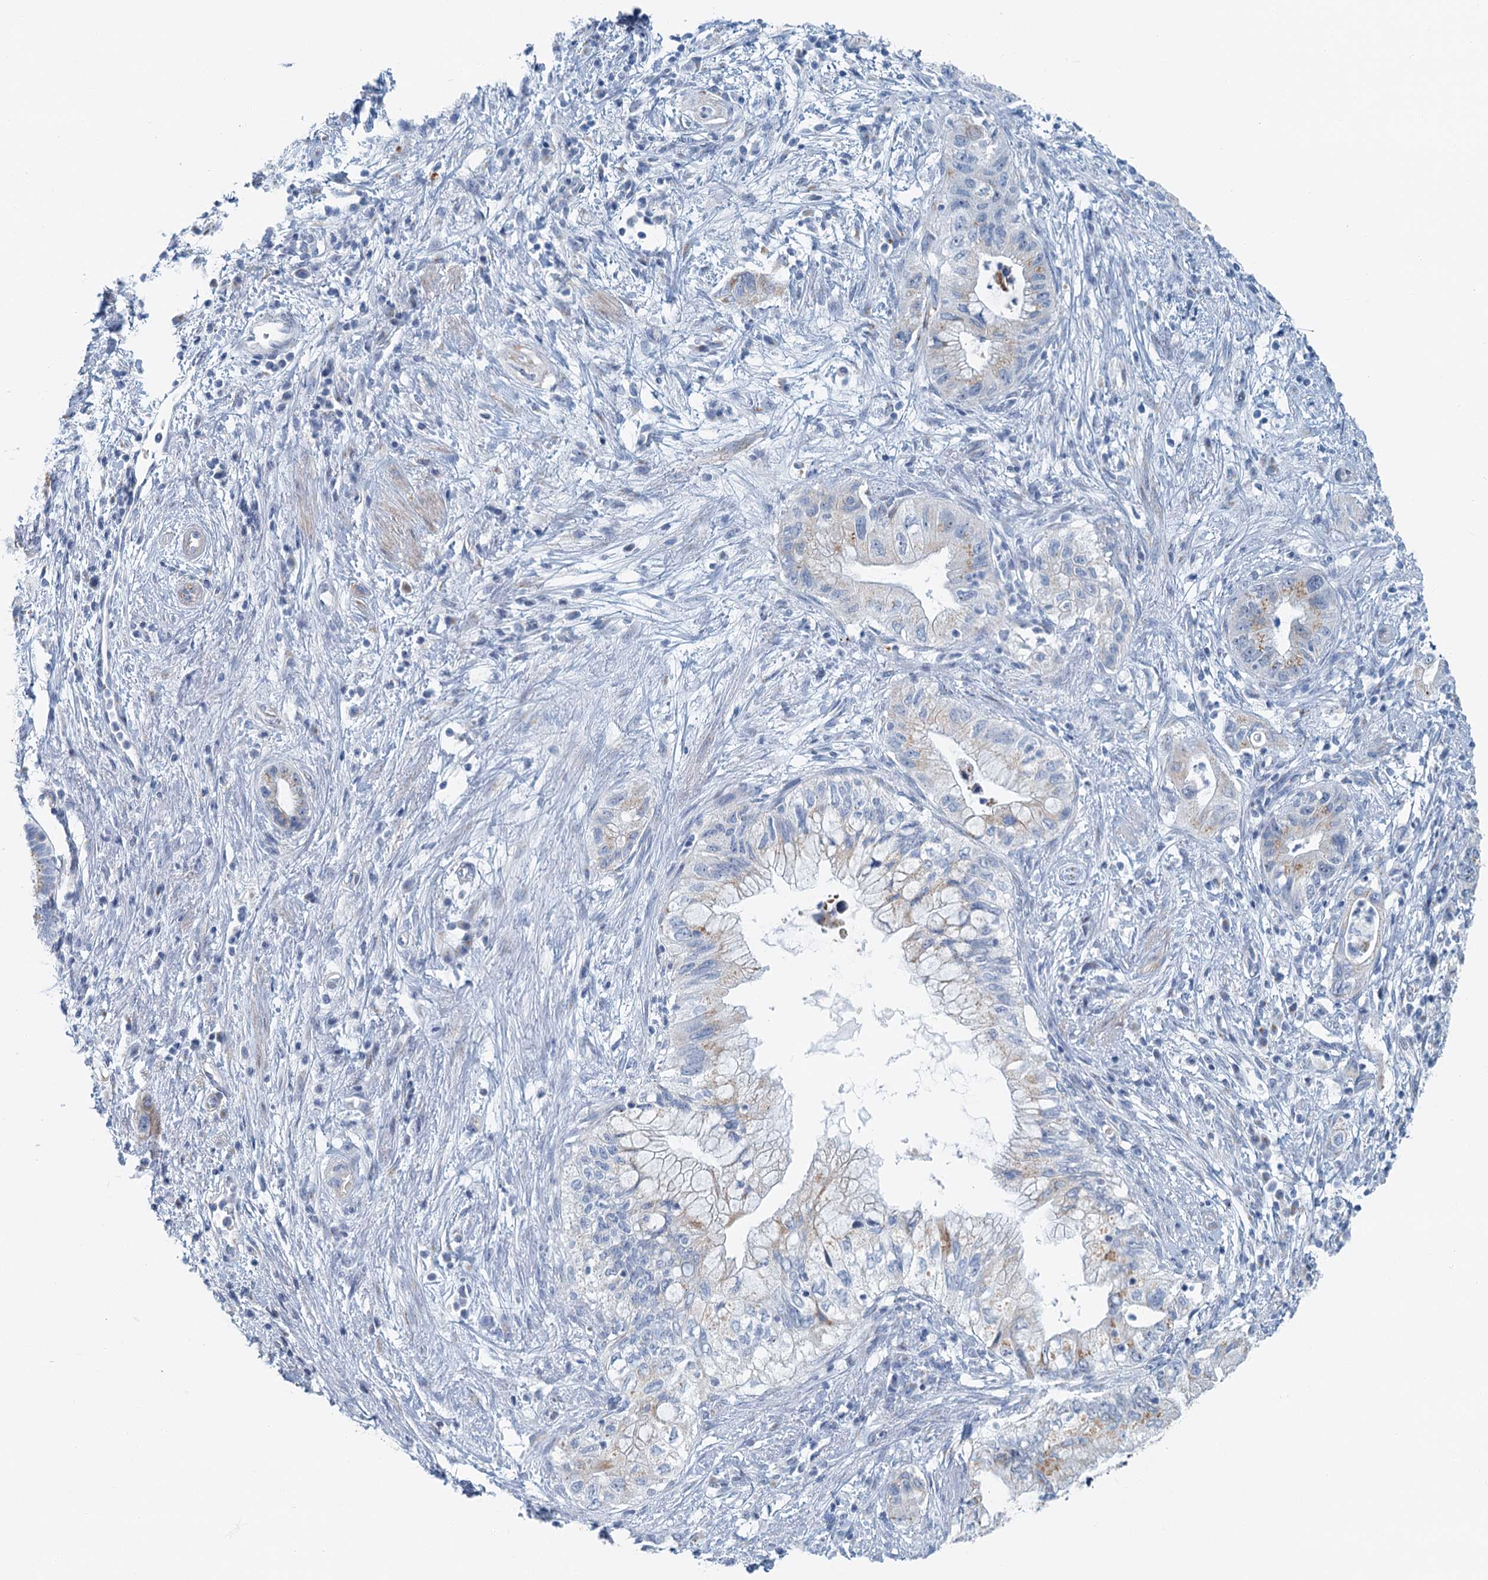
{"staining": {"intensity": "moderate", "quantity": "<25%", "location": "cytoplasmic/membranous"}, "tissue": "pancreatic cancer", "cell_type": "Tumor cells", "image_type": "cancer", "snomed": [{"axis": "morphology", "description": "Adenocarcinoma, NOS"}, {"axis": "topography", "description": "Pancreas"}], "caption": "Pancreatic adenocarcinoma stained with DAB (3,3'-diaminobenzidine) immunohistochemistry exhibits low levels of moderate cytoplasmic/membranous staining in about <25% of tumor cells.", "gene": "ZNF527", "patient": {"sex": "female", "age": 73}}